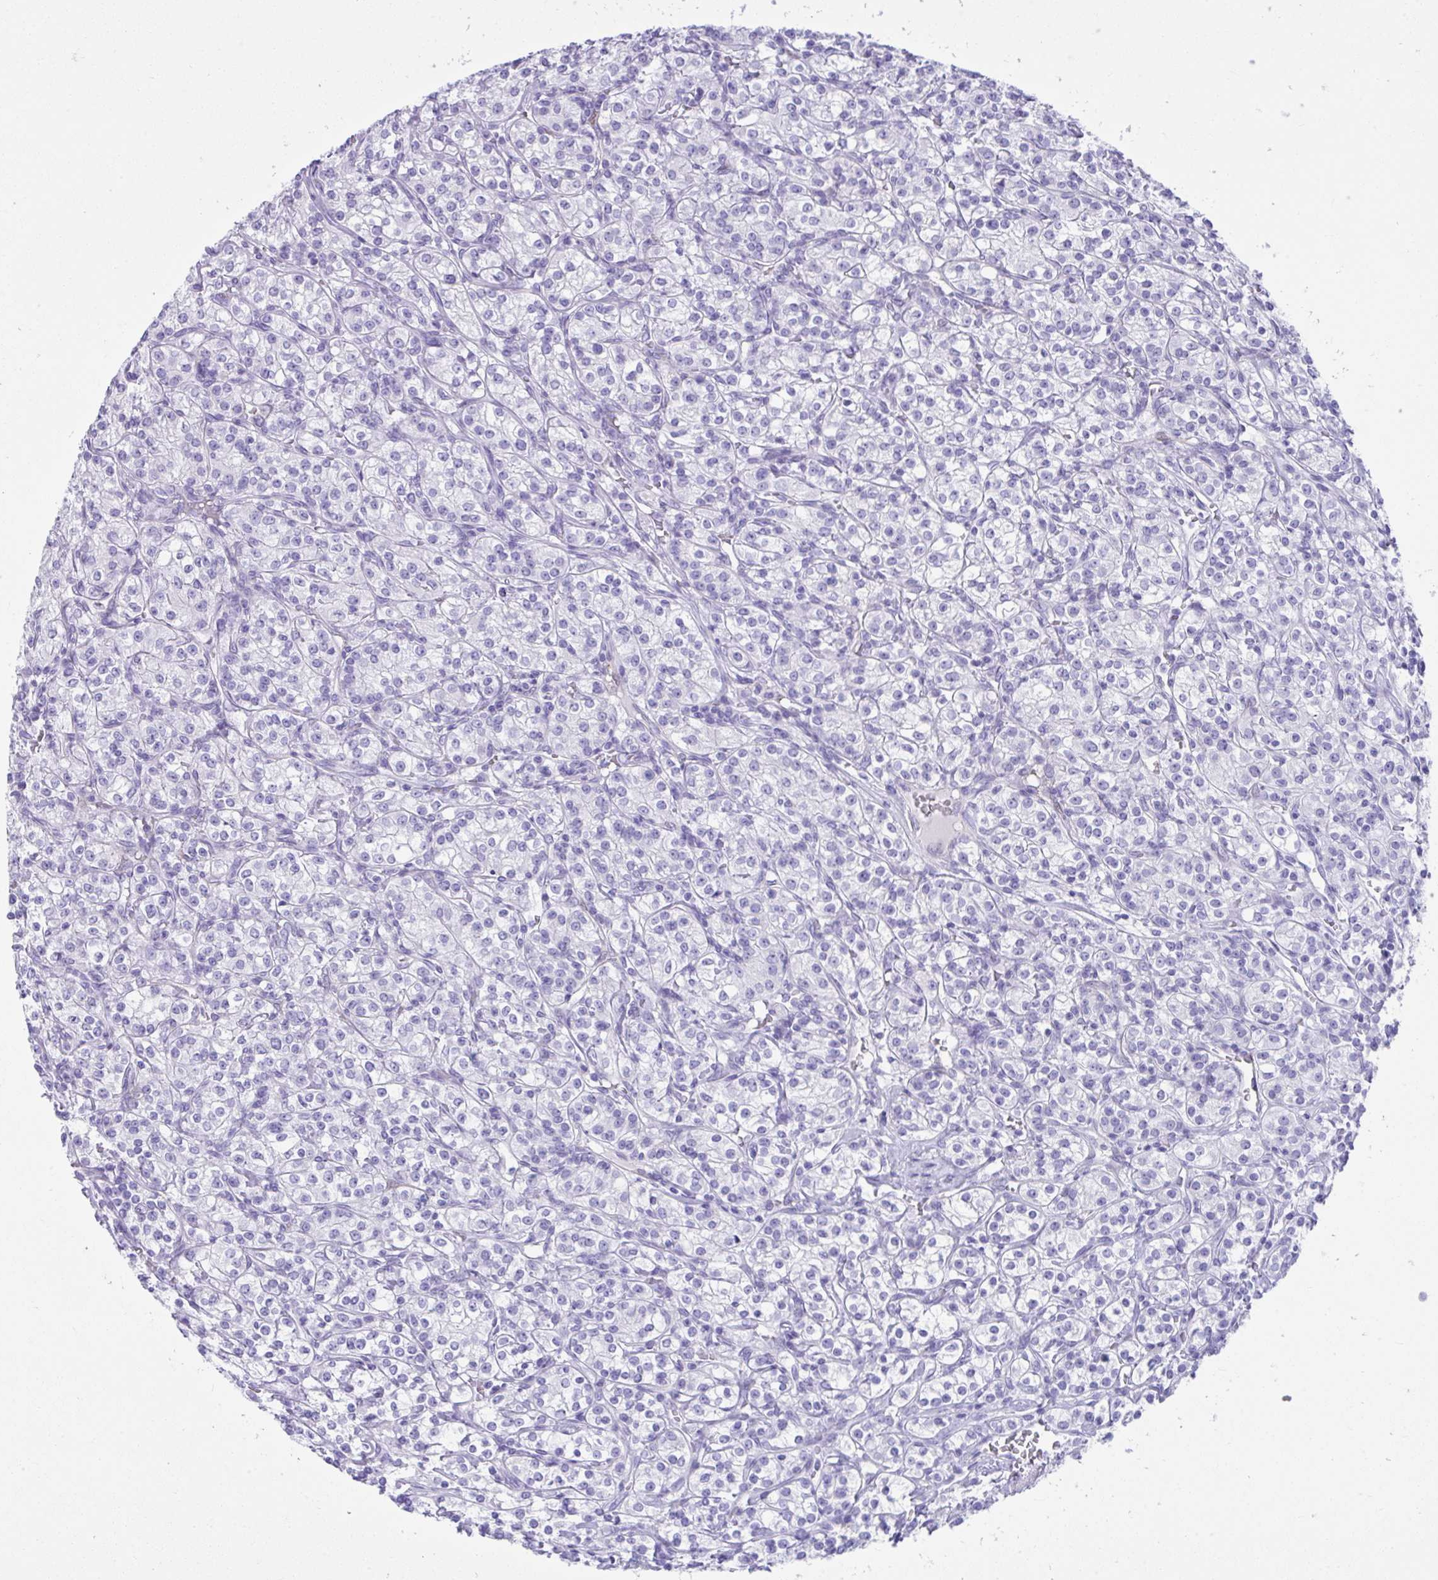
{"staining": {"intensity": "negative", "quantity": "none", "location": "none"}, "tissue": "renal cancer", "cell_type": "Tumor cells", "image_type": "cancer", "snomed": [{"axis": "morphology", "description": "Adenocarcinoma, NOS"}, {"axis": "topography", "description": "Kidney"}], "caption": "DAB immunohistochemical staining of human renal cancer (adenocarcinoma) demonstrates no significant staining in tumor cells.", "gene": "PSCA", "patient": {"sex": "male", "age": 77}}